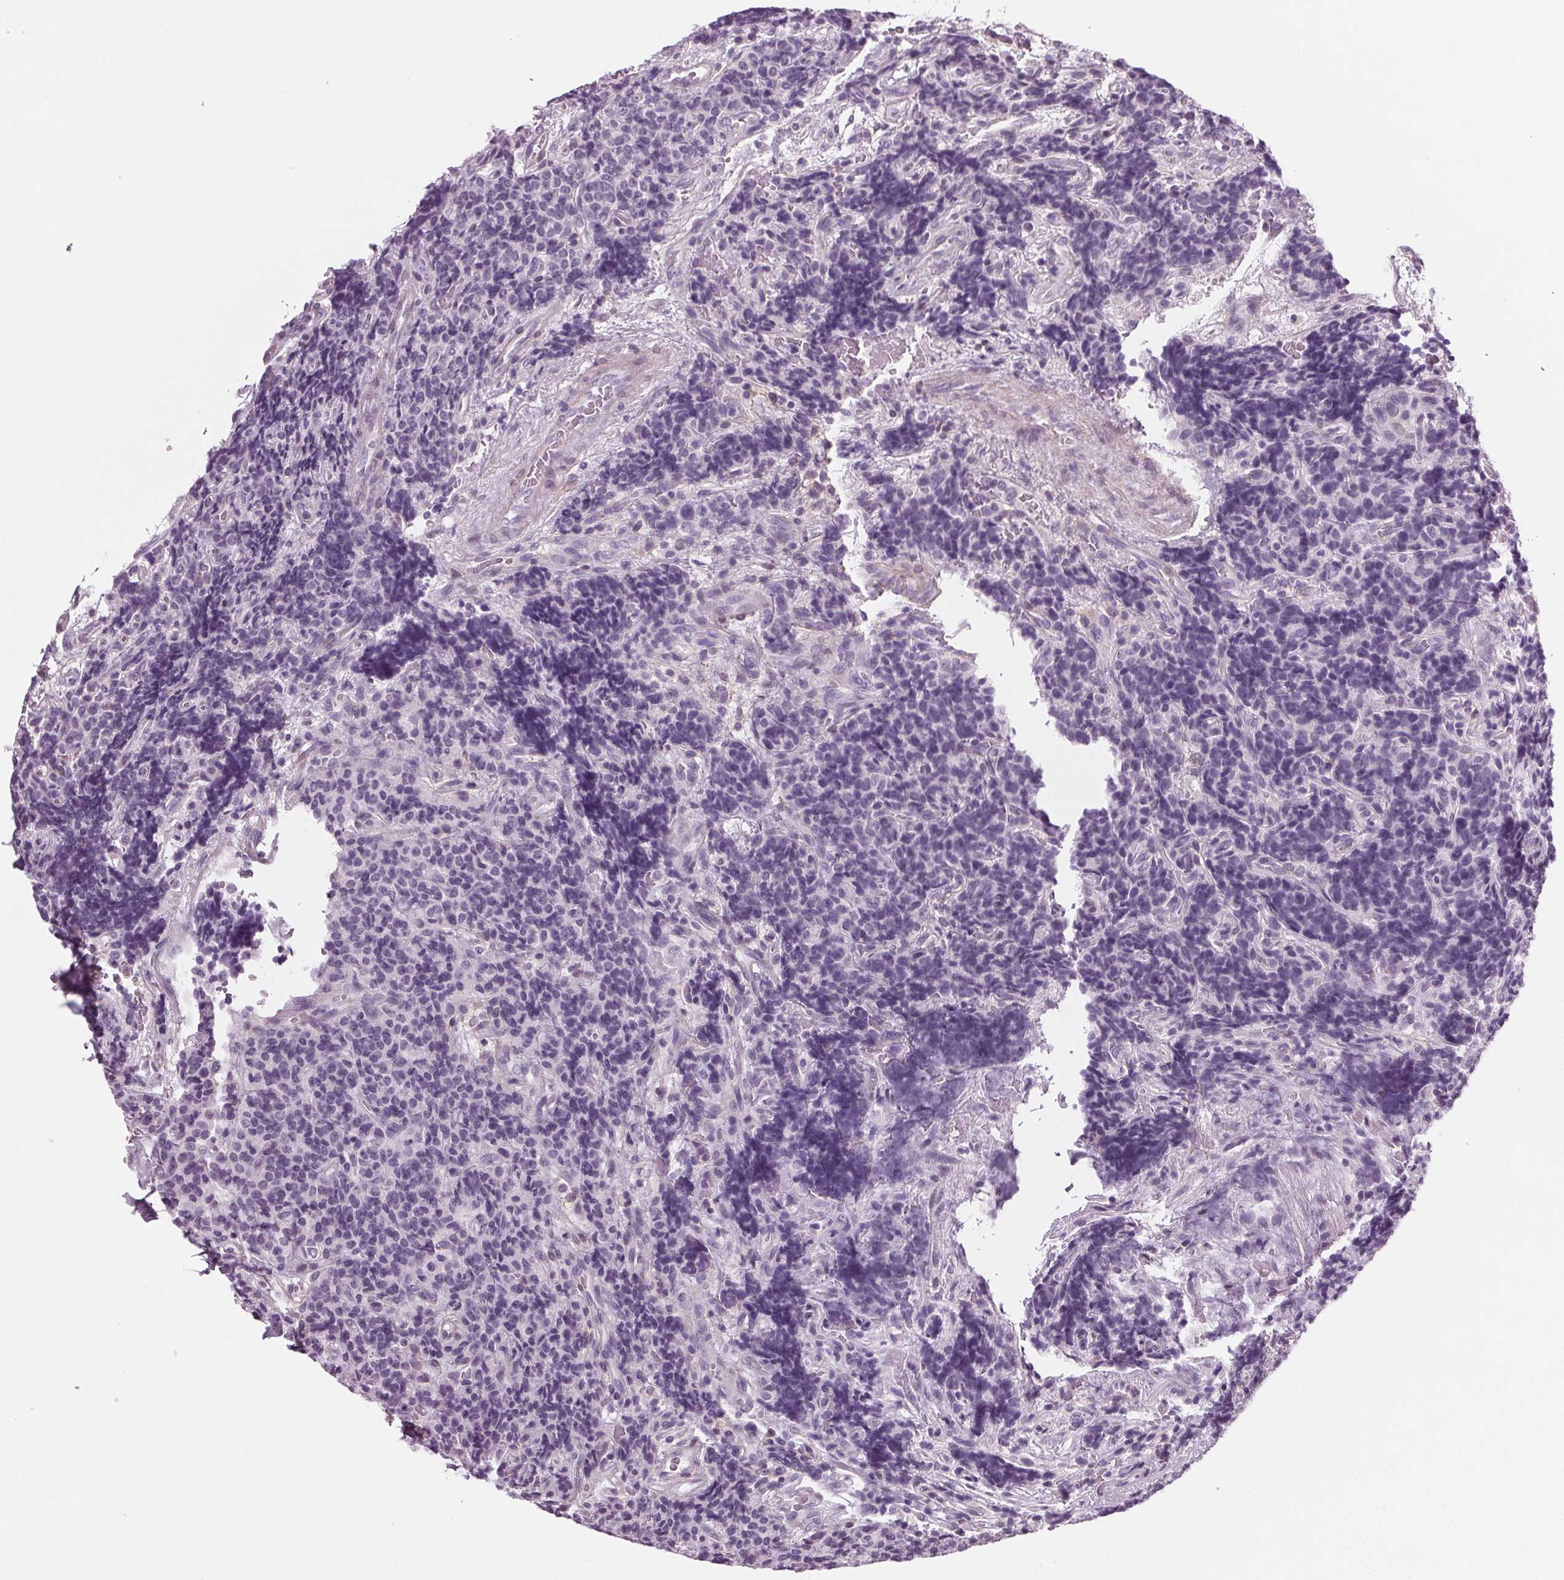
{"staining": {"intensity": "negative", "quantity": "none", "location": "none"}, "tissue": "carcinoid", "cell_type": "Tumor cells", "image_type": "cancer", "snomed": [{"axis": "morphology", "description": "Carcinoid, malignant, NOS"}, {"axis": "topography", "description": "Pancreas"}], "caption": "The immunohistochemistry micrograph has no significant positivity in tumor cells of carcinoid (malignant) tissue.", "gene": "BHLHE22", "patient": {"sex": "male", "age": 36}}